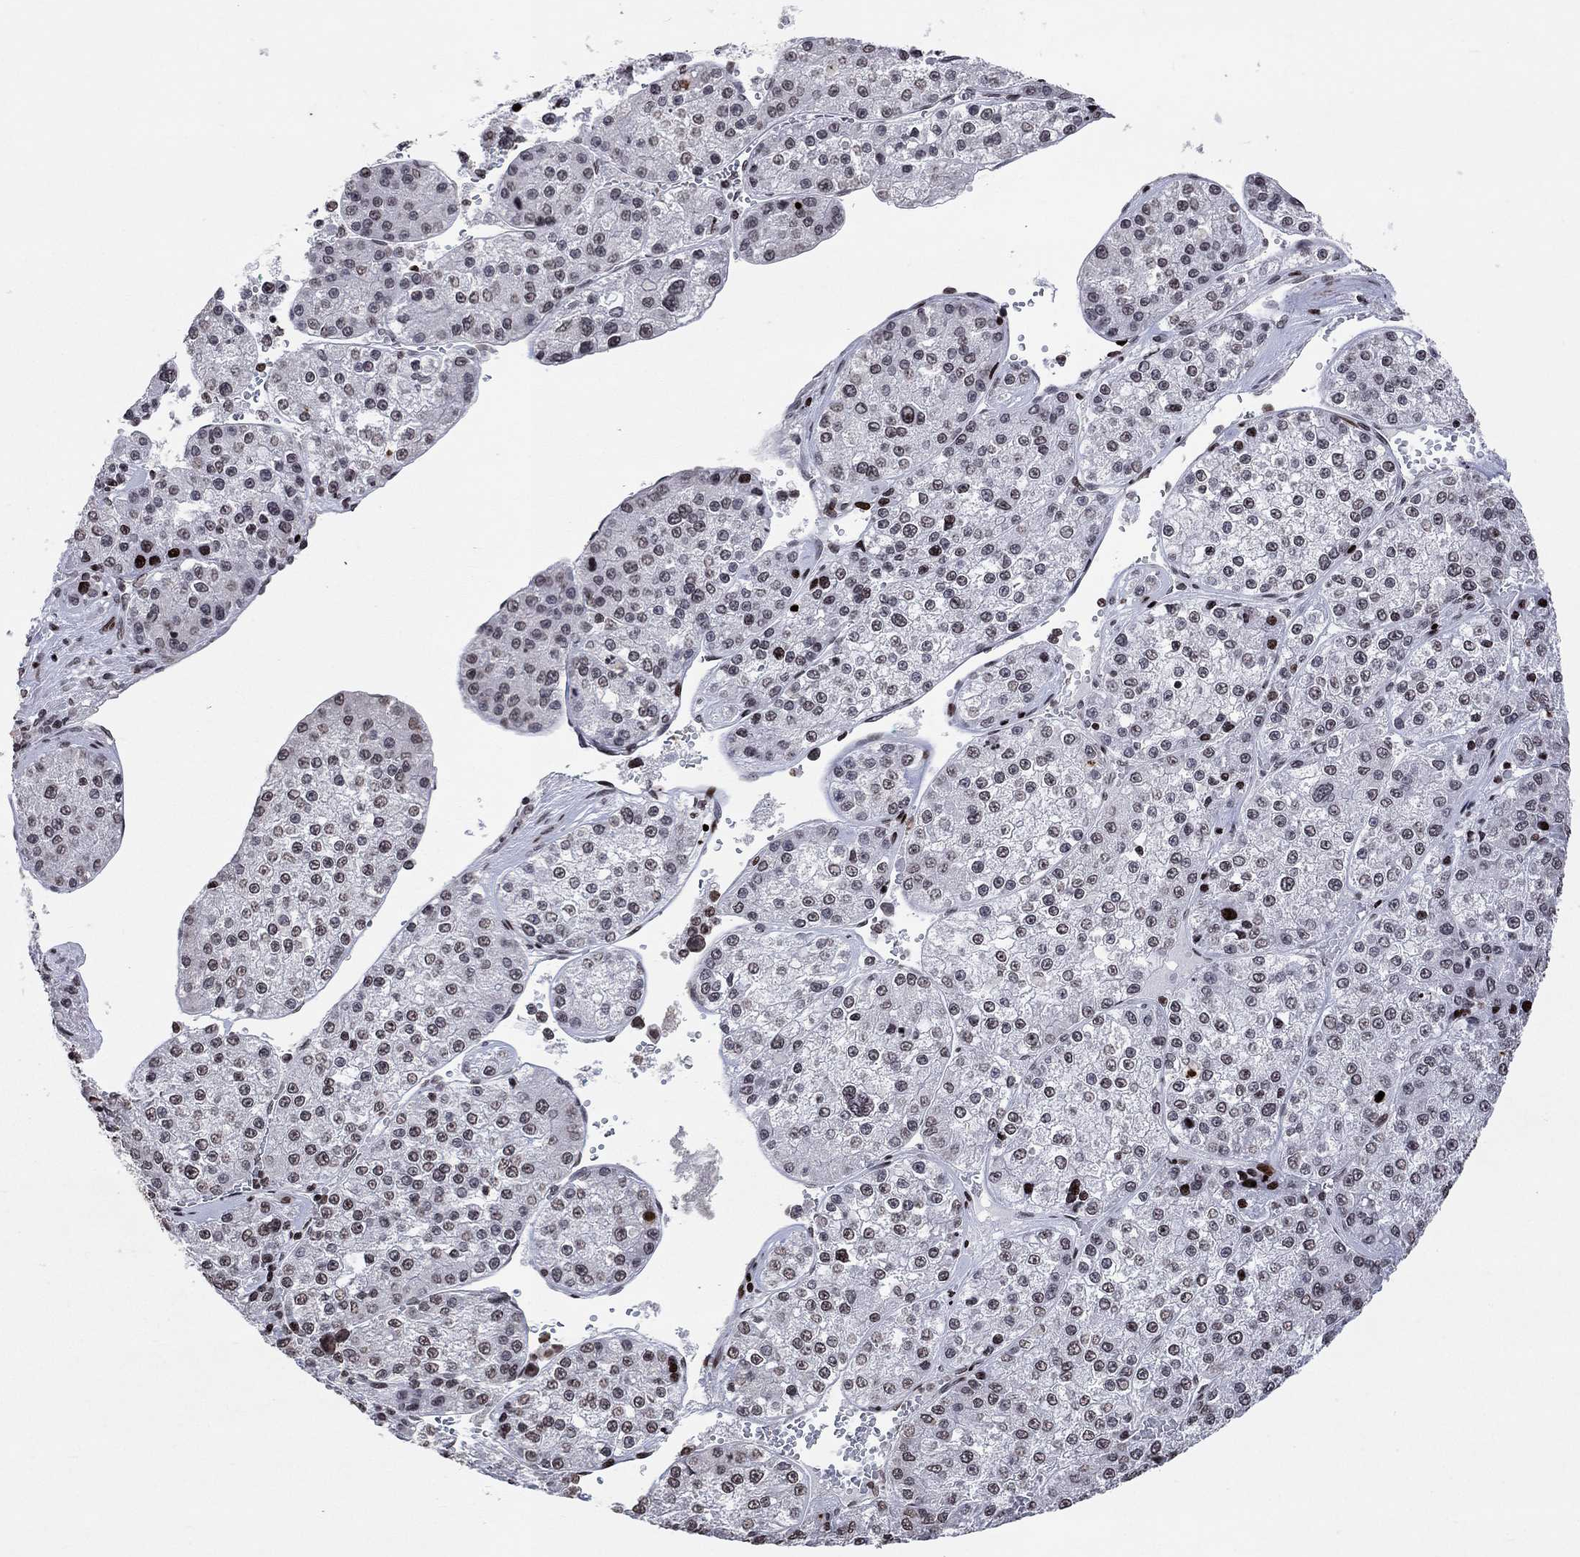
{"staining": {"intensity": "strong", "quantity": "<25%", "location": "nuclear"}, "tissue": "liver cancer", "cell_type": "Tumor cells", "image_type": "cancer", "snomed": [{"axis": "morphology", "description": "Carcinoma, Hepatocellular, NOS"}, {"axis": "topography", "description": "Liver"}], "caption": "Brown immunohistochemical staining in hepatocellular carcinoma (liver) reveals strong nuclear staining in about <25% of tumor cells.", "gene": "SRSF3", "patient": {"sex": "female", "age": 73}}